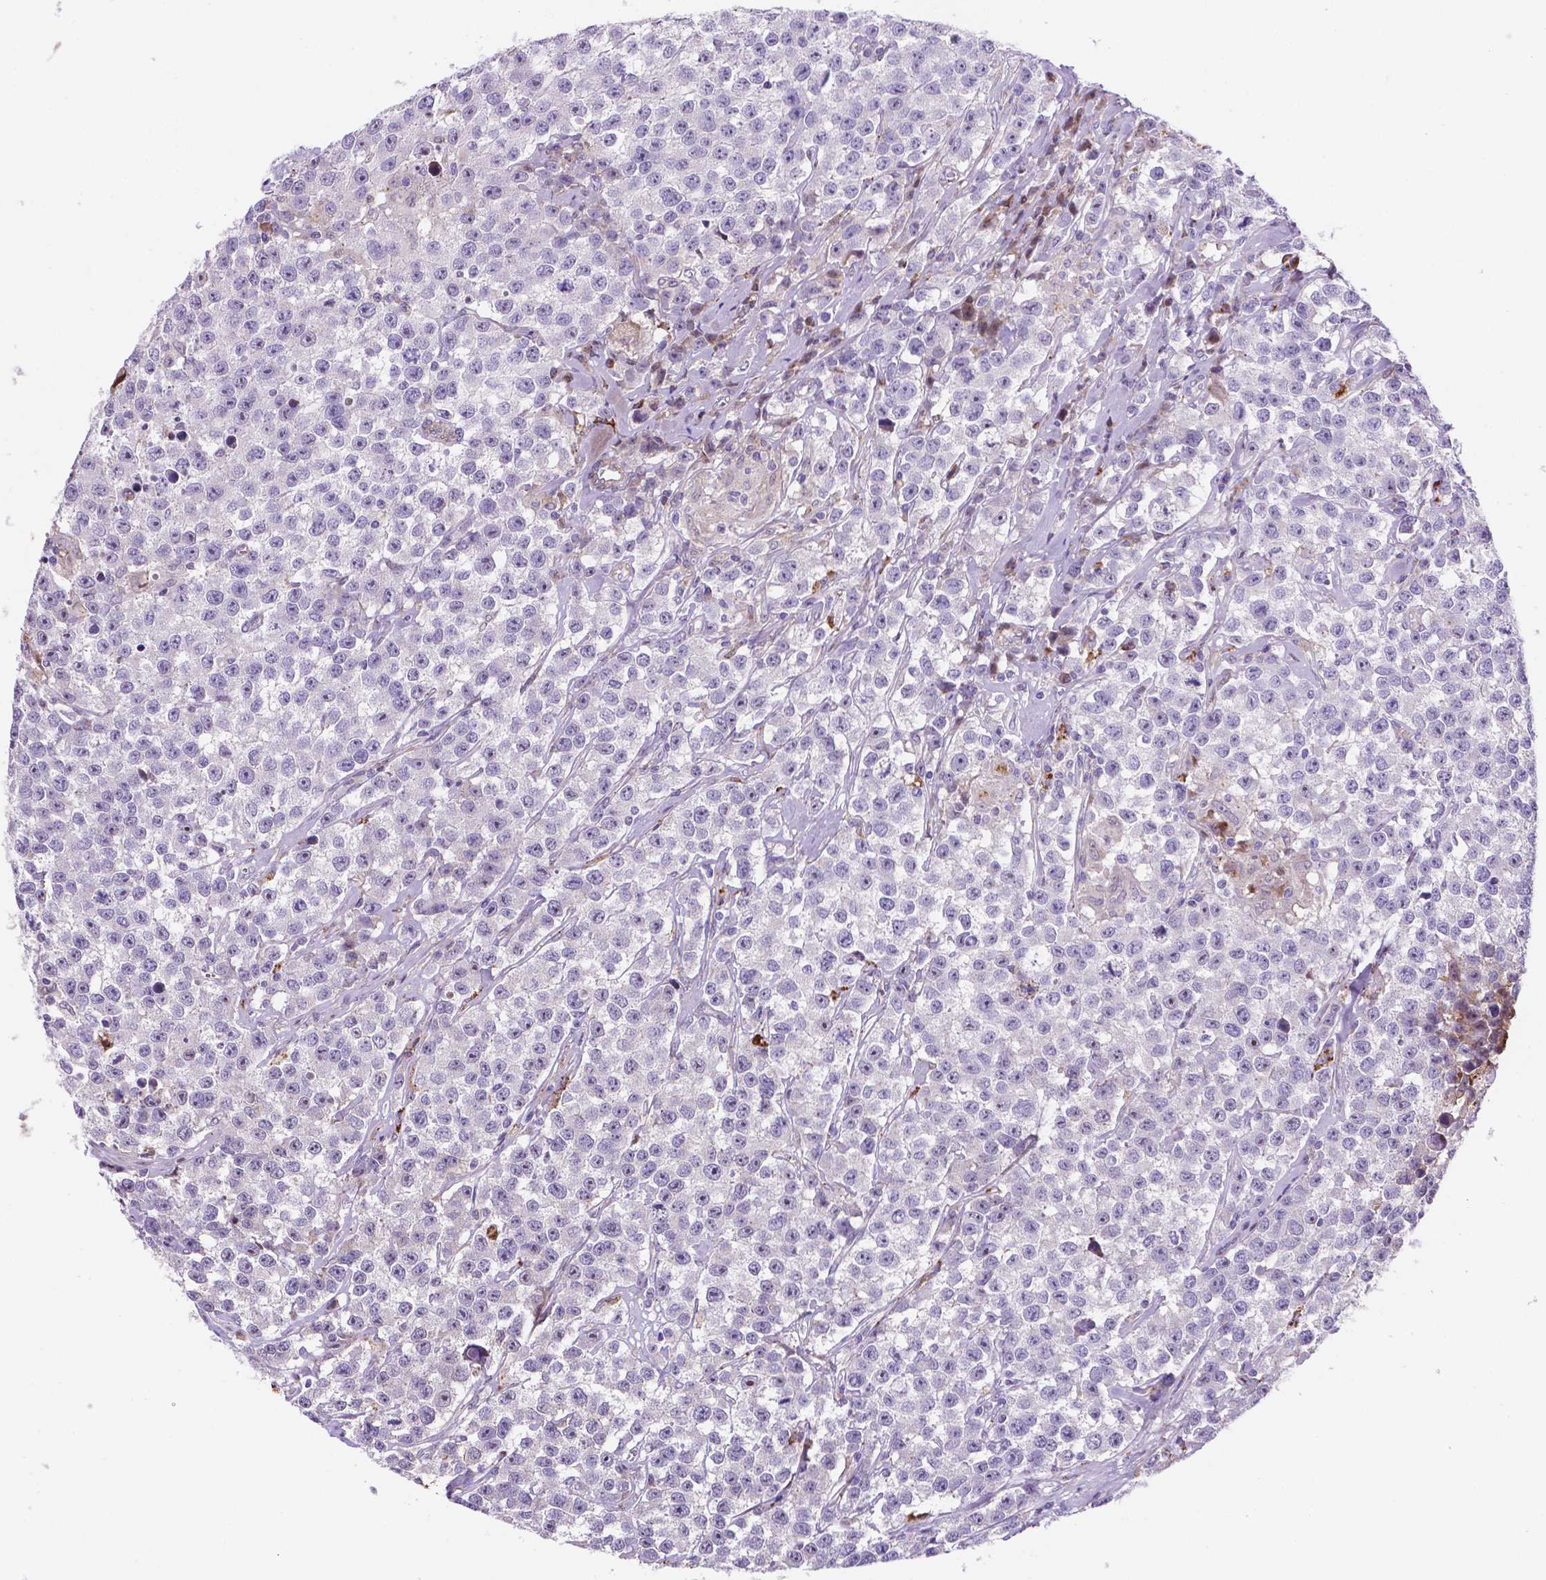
{"staining": {"intensity": "negative", "quantity": "none", "location": "none"}, "tissue": "testis cancer", "cell_type": "Tumor cells", "image_type": "cancer", "snomed": [{"axis": "morphology", "description": "Seminoma, NOS"}, {"axis": "topography", "description": "Testis"}], "caption": "Histopathology image shows no significant protein expression in tumor cells of seminoma (testis).", "gene": "TM4SF20", "patient": {"sex": "male", "age": 59}}